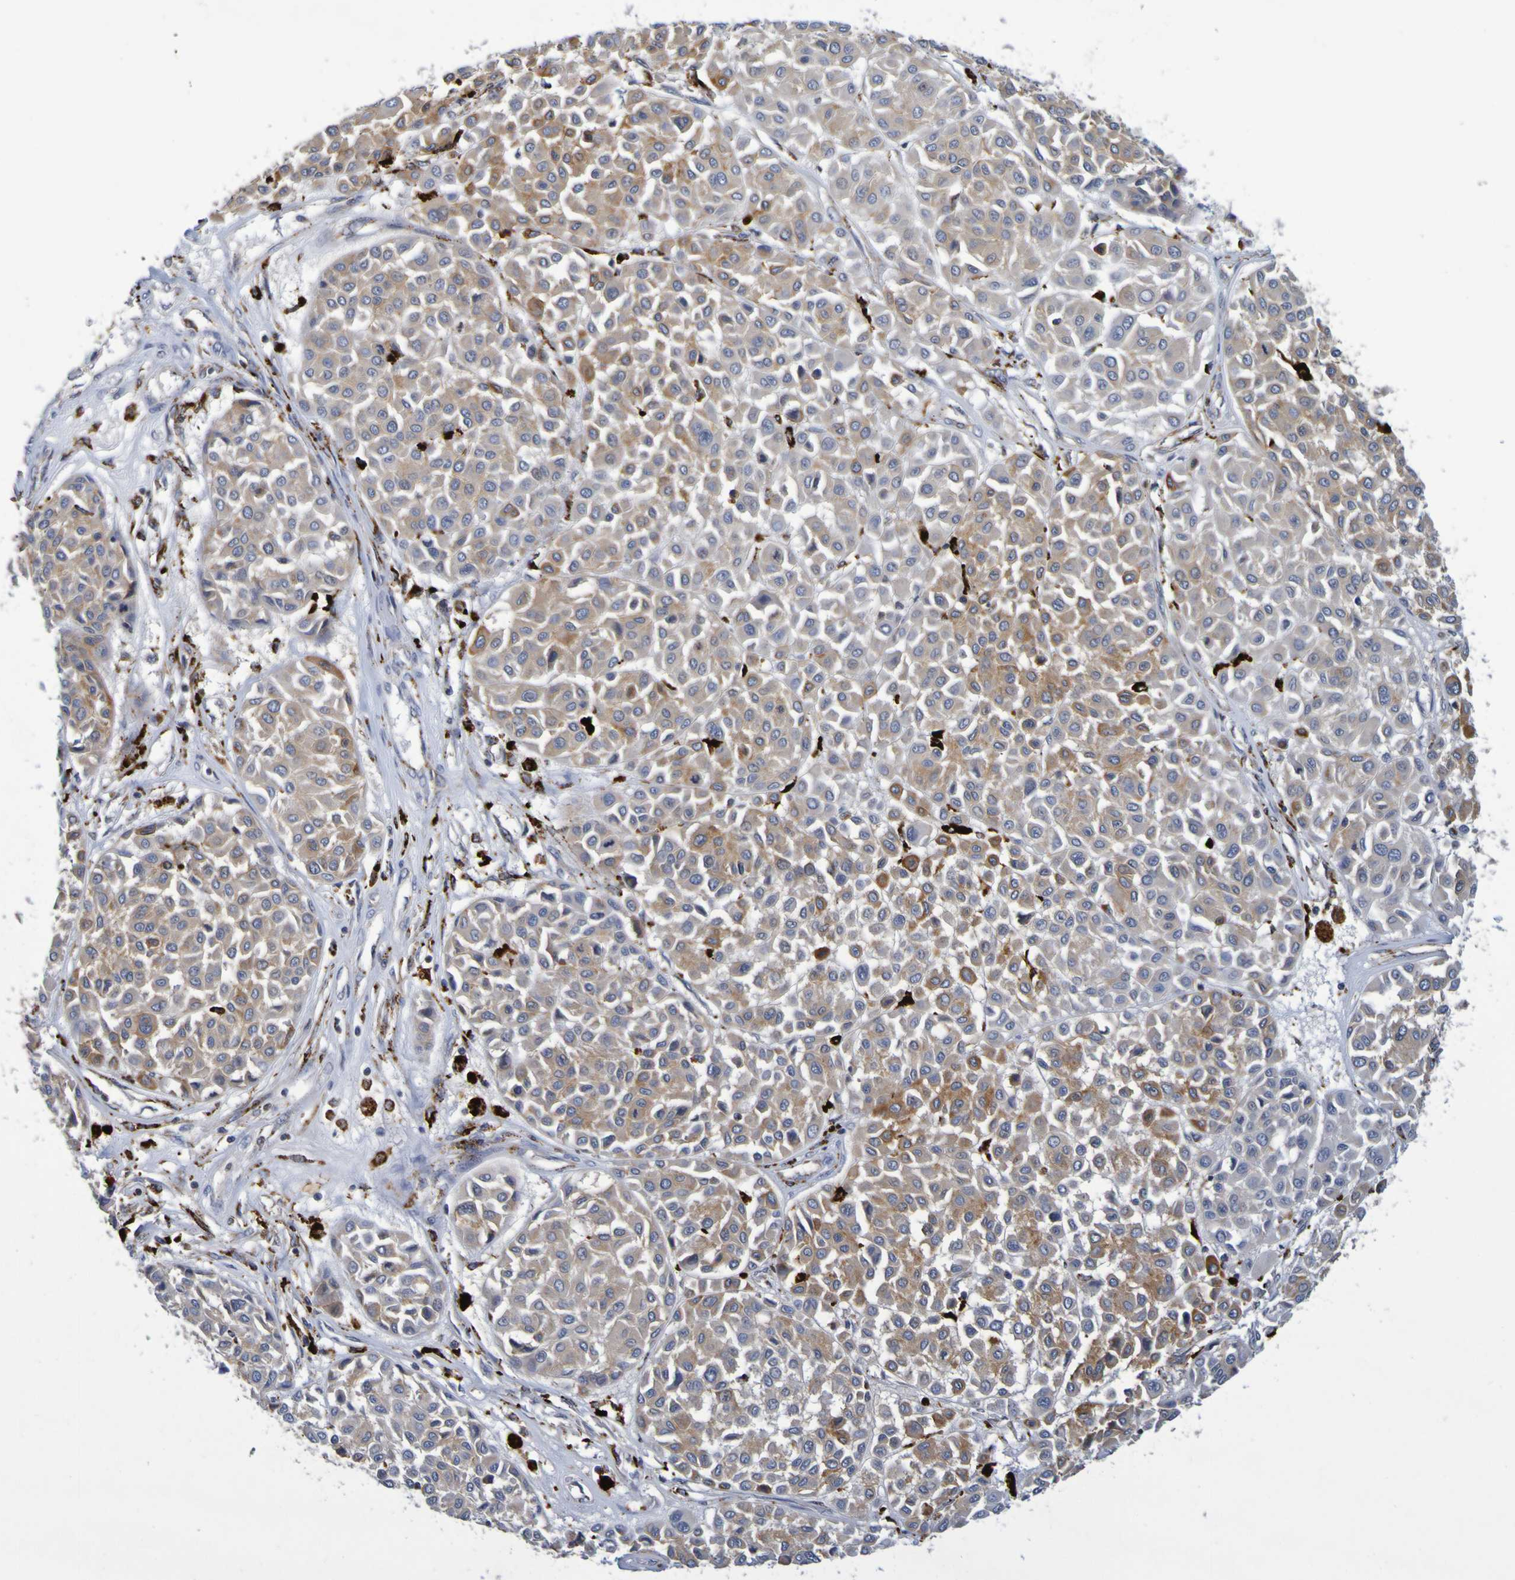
{"staining": {"intensity": "moderate", "quantity": "25%-75%", "location": "cytoplasmic/membranous"}, "tissue": "melanoma", "cell_type": "Tumor cells", "image_type": "cancer", "snomed": [{"axis": "morphology", "description": "Malignant melanoma, Metastatic site"}, {"axis": "topography", "description": "Soft tissue"}], "caption": "Immunohistochemistry micrograph of neoplastic tissue: melanoma stained using immunohistochemistry exhibits medium levels of moderate protein expression localized specifically in the cytoplasmic/membranous of tumor cells, appearing as a cytoplasmic/membranous brown color.", "gene": "TPH1", "patient": {"sex": "male", "age": 41}}